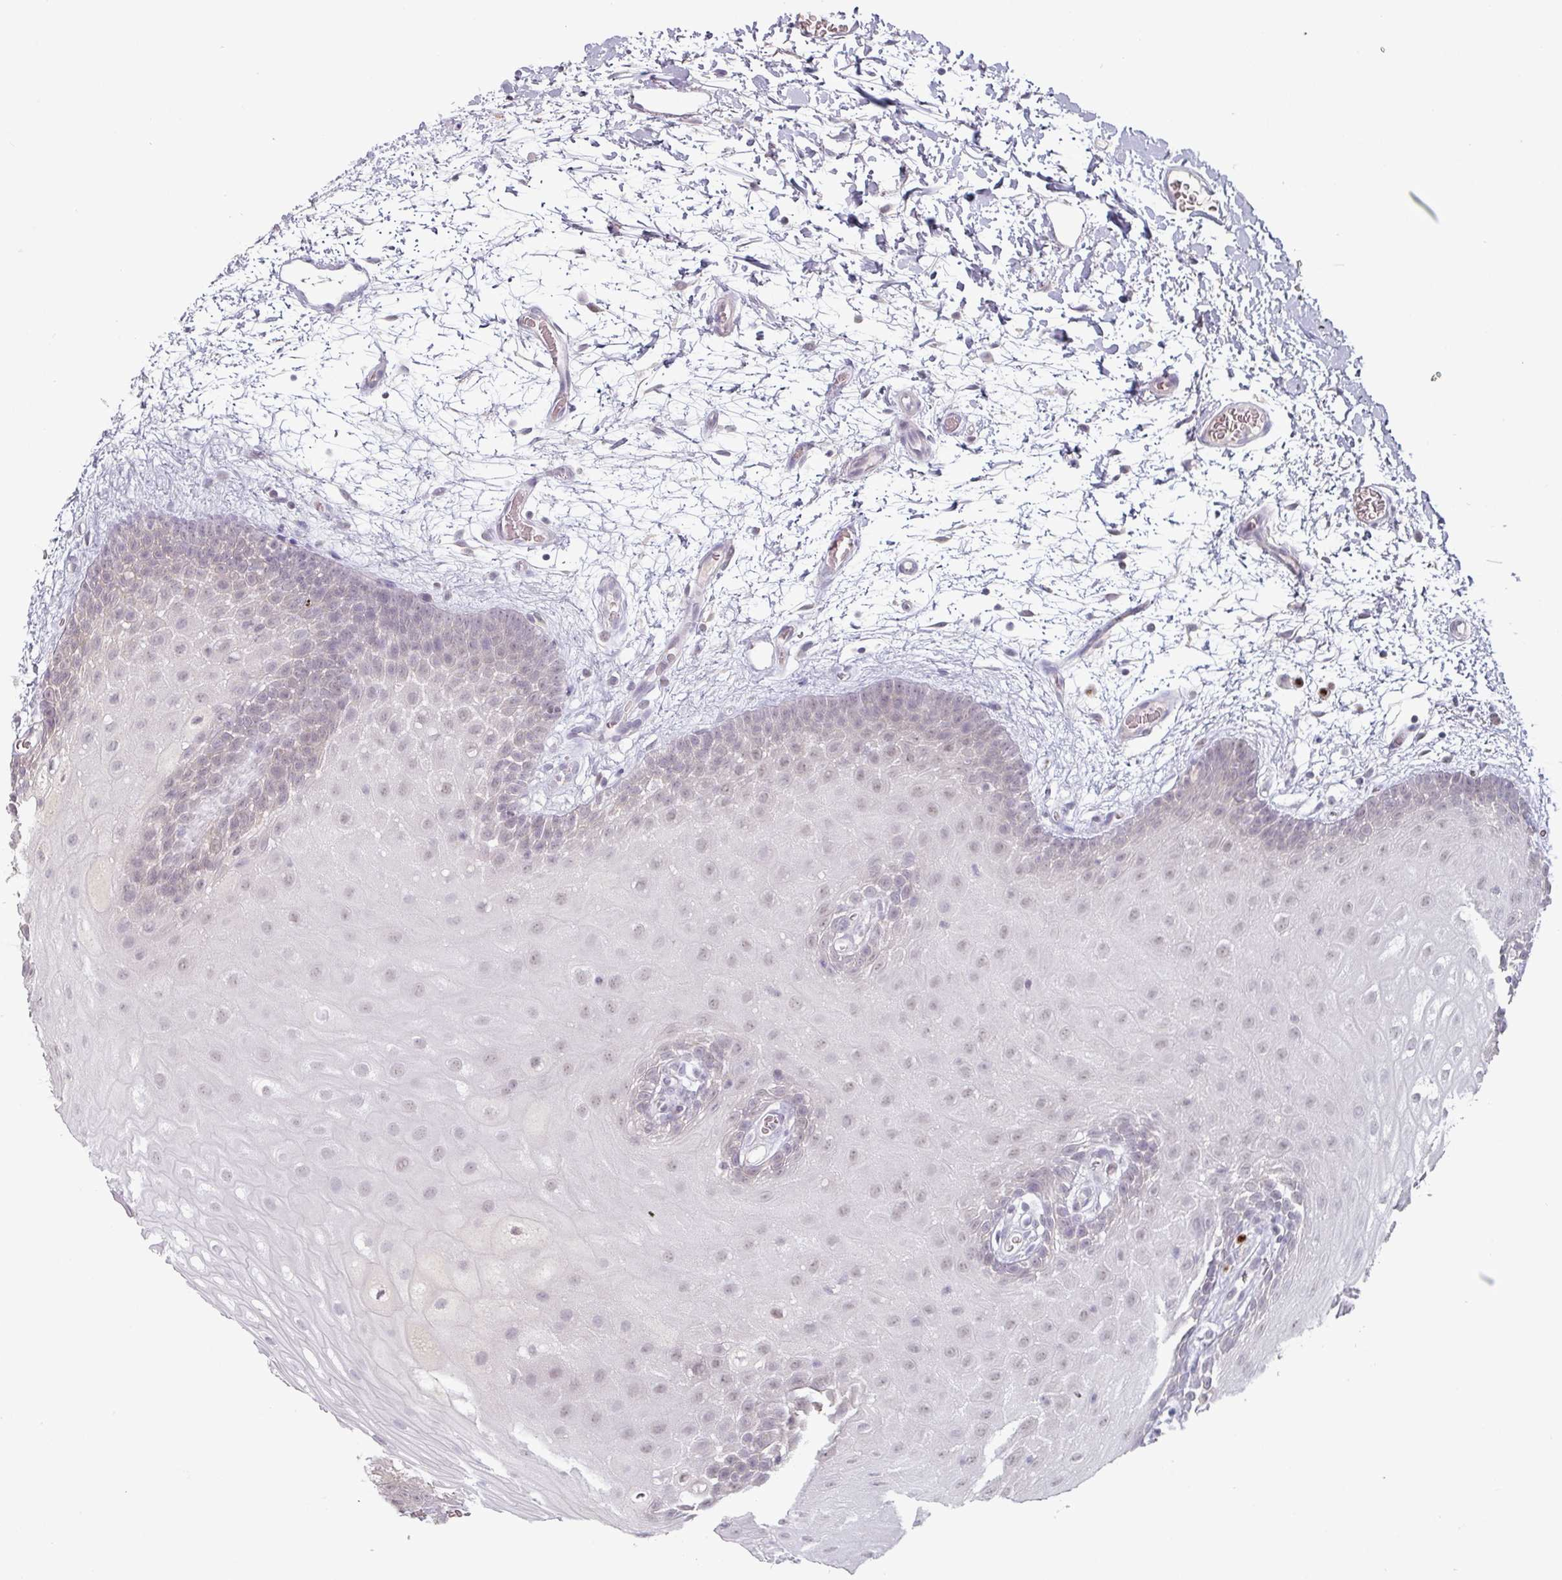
{"staining": {"intensity": "weak", "quantity": "<25%", "location": "cytoplasmic/membranous"}, "tissue": "oral mucosa", "cell_type": "Squamous epithelial cells", "image_type": "normal", "snomed": [{"axis": "morphology", "description": "Normal tissue, NOS"}, {"axis": "morphology", "description": "Squamous cell carcinoma, NOS"}, {"axis": "topography", "description": "Oral tissue"}, {"axis": "topography", "description": "Tounge, NOS"}, {"axis": "topography", "description": "Head-Neck"}], "caption": "This photomicrograph is of unremarkable oral mucosa stained with immunohistochemistry to label a protein in brown with the nuclei are counter-stained blue. There is no staining in squamous epithelial cells. The staining is performed using DAB brown chromogen with nuclei counter-stained in using hematoxylin.", "gene": "ZBTB6", "patient": {"sex": "male", "age": 76}}